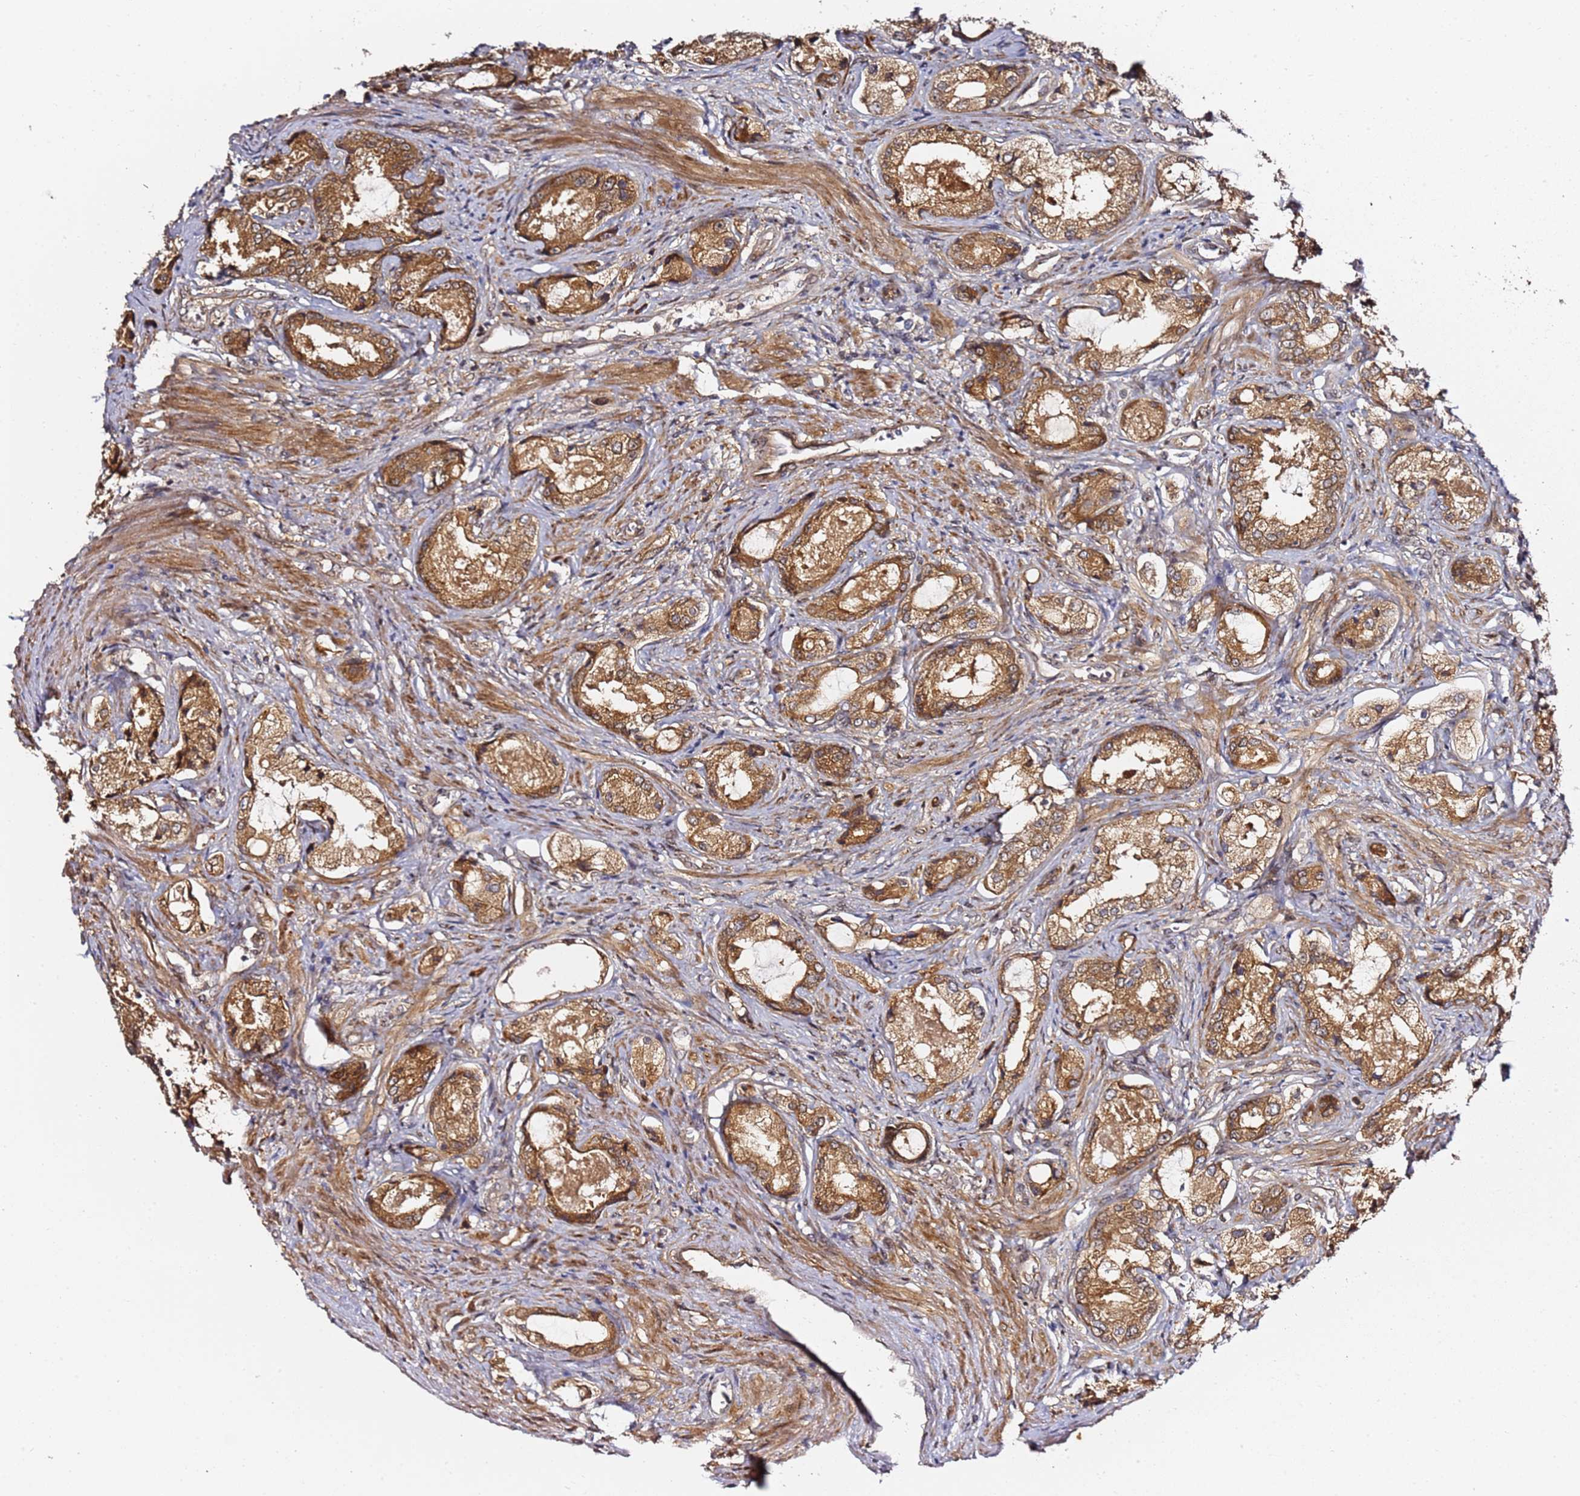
{"staining": {"intensity": "strong", "quantity": ">75%", "location": "cytoplasmic/membranous"}, "tissue": "prostate cancer", "cell_type": "Tumor cells", "image_type": "cancer", "snomed": [{"axis": "morphology", "description": "Adenocarcinoma, Low grade"}, {"axis": "topography", "description": "Prostate"}], "caption": "Immunohistochemical staining of human prostate cancer exhibits strong cytoplasmic/membranous protein positivity in approximately >75% of tumor cells.", "gene": "PRKAB2", "patient": {"sex": "male", "age": 68}}